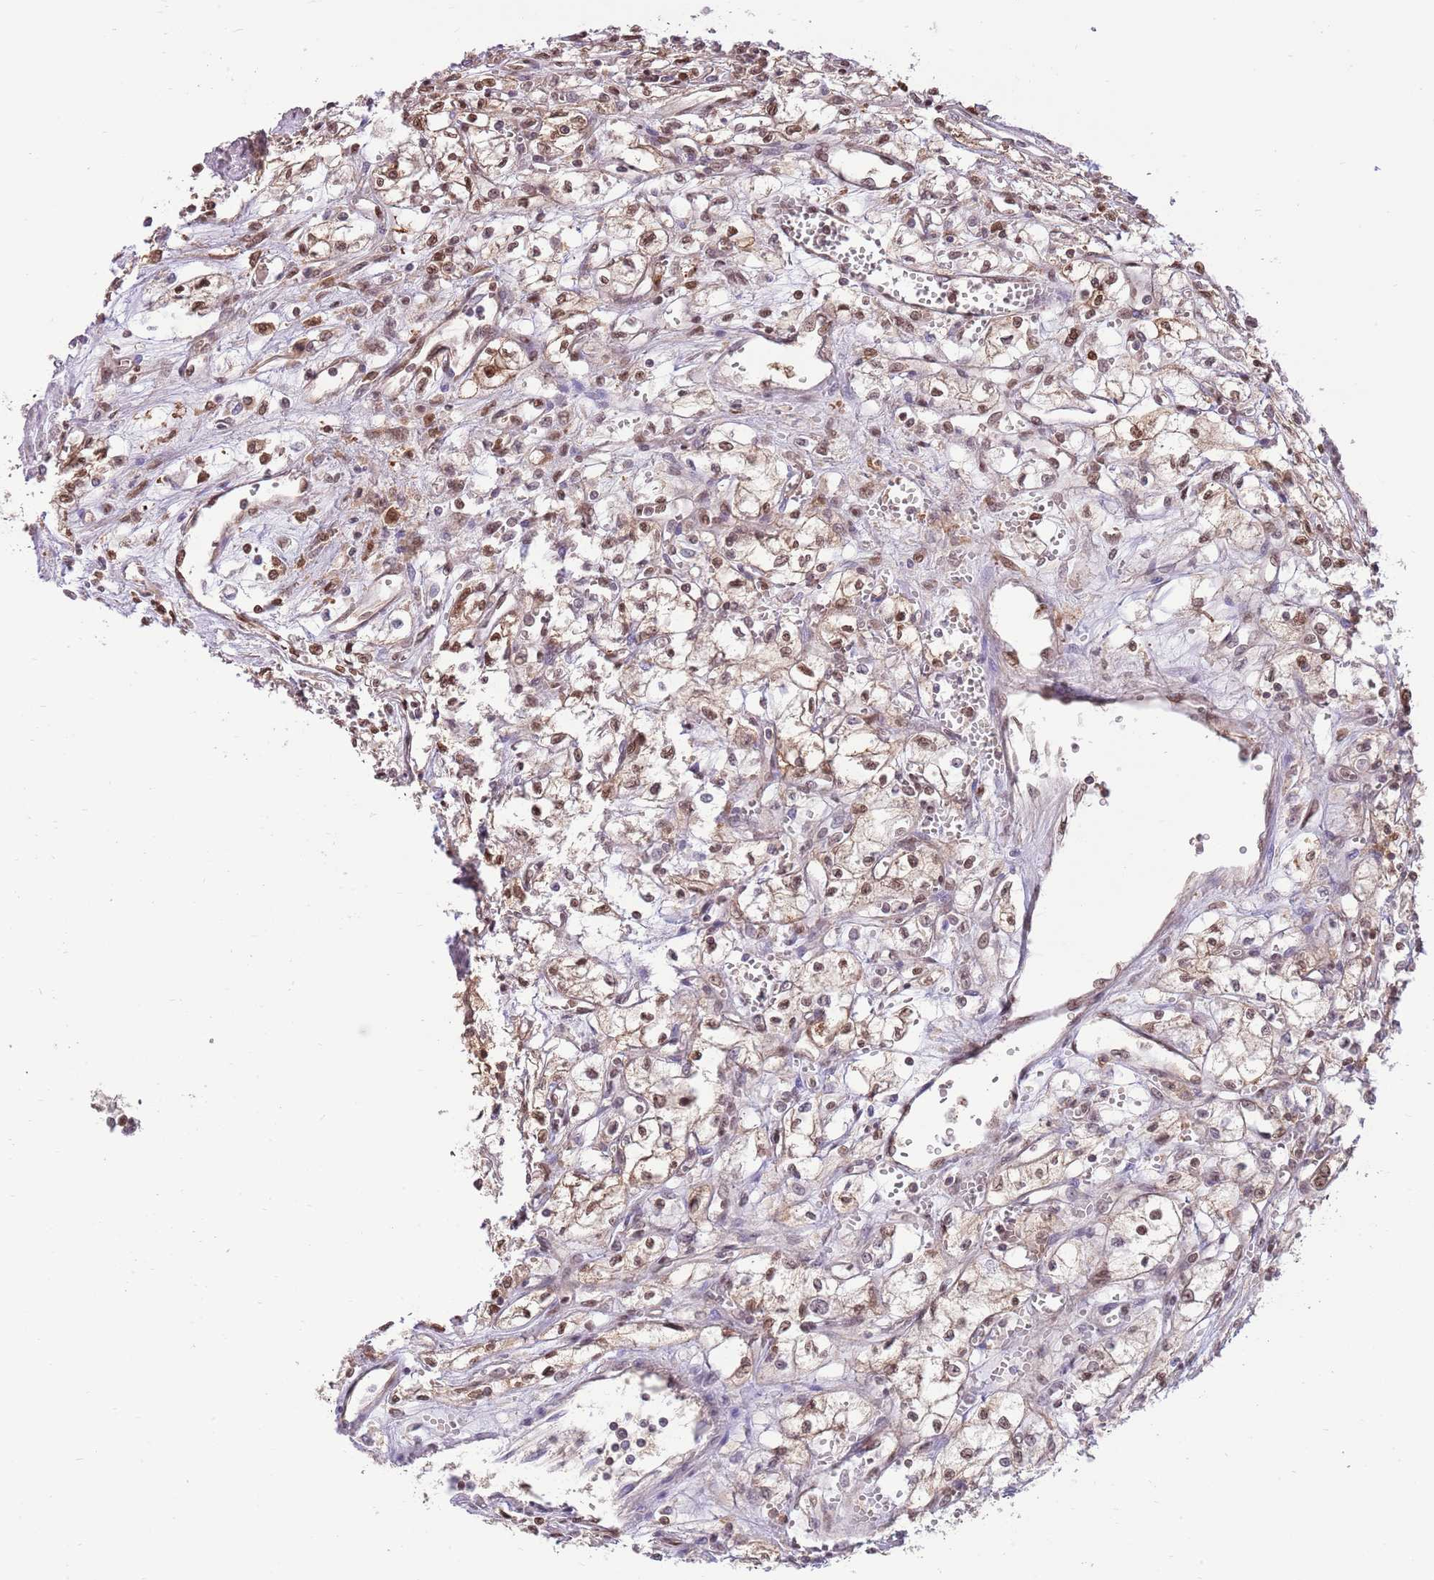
{"staining": {"intensity": "moderate", "quantity": ">75%", "location": "cytoplasmic/membranous,nuclear"}, "tissue": "renal cancer", "cell_type": "Tumor cells", "image_type": "cancer", "snomed": [{"axis": "morphology", "description": "Adenocarcinoma, NOS"}, {"axis": "topography", "description": "Kidney"}], "caption": "Brown immunohistochemical staining in adenocarcinoma (renal) exhibits moderate cytoplasmic/membranous and nuclear expression in about >75% of tumor cells. The staining was performed using DAB (3,3'-diaminobenzidine) to visualize the protein expression in brown, while the nuclei were stained in blue with hematoxylin (Magnification: 20x).", "gene": "NSFL1C", "patient": {"sex": "male", "age": 59}}